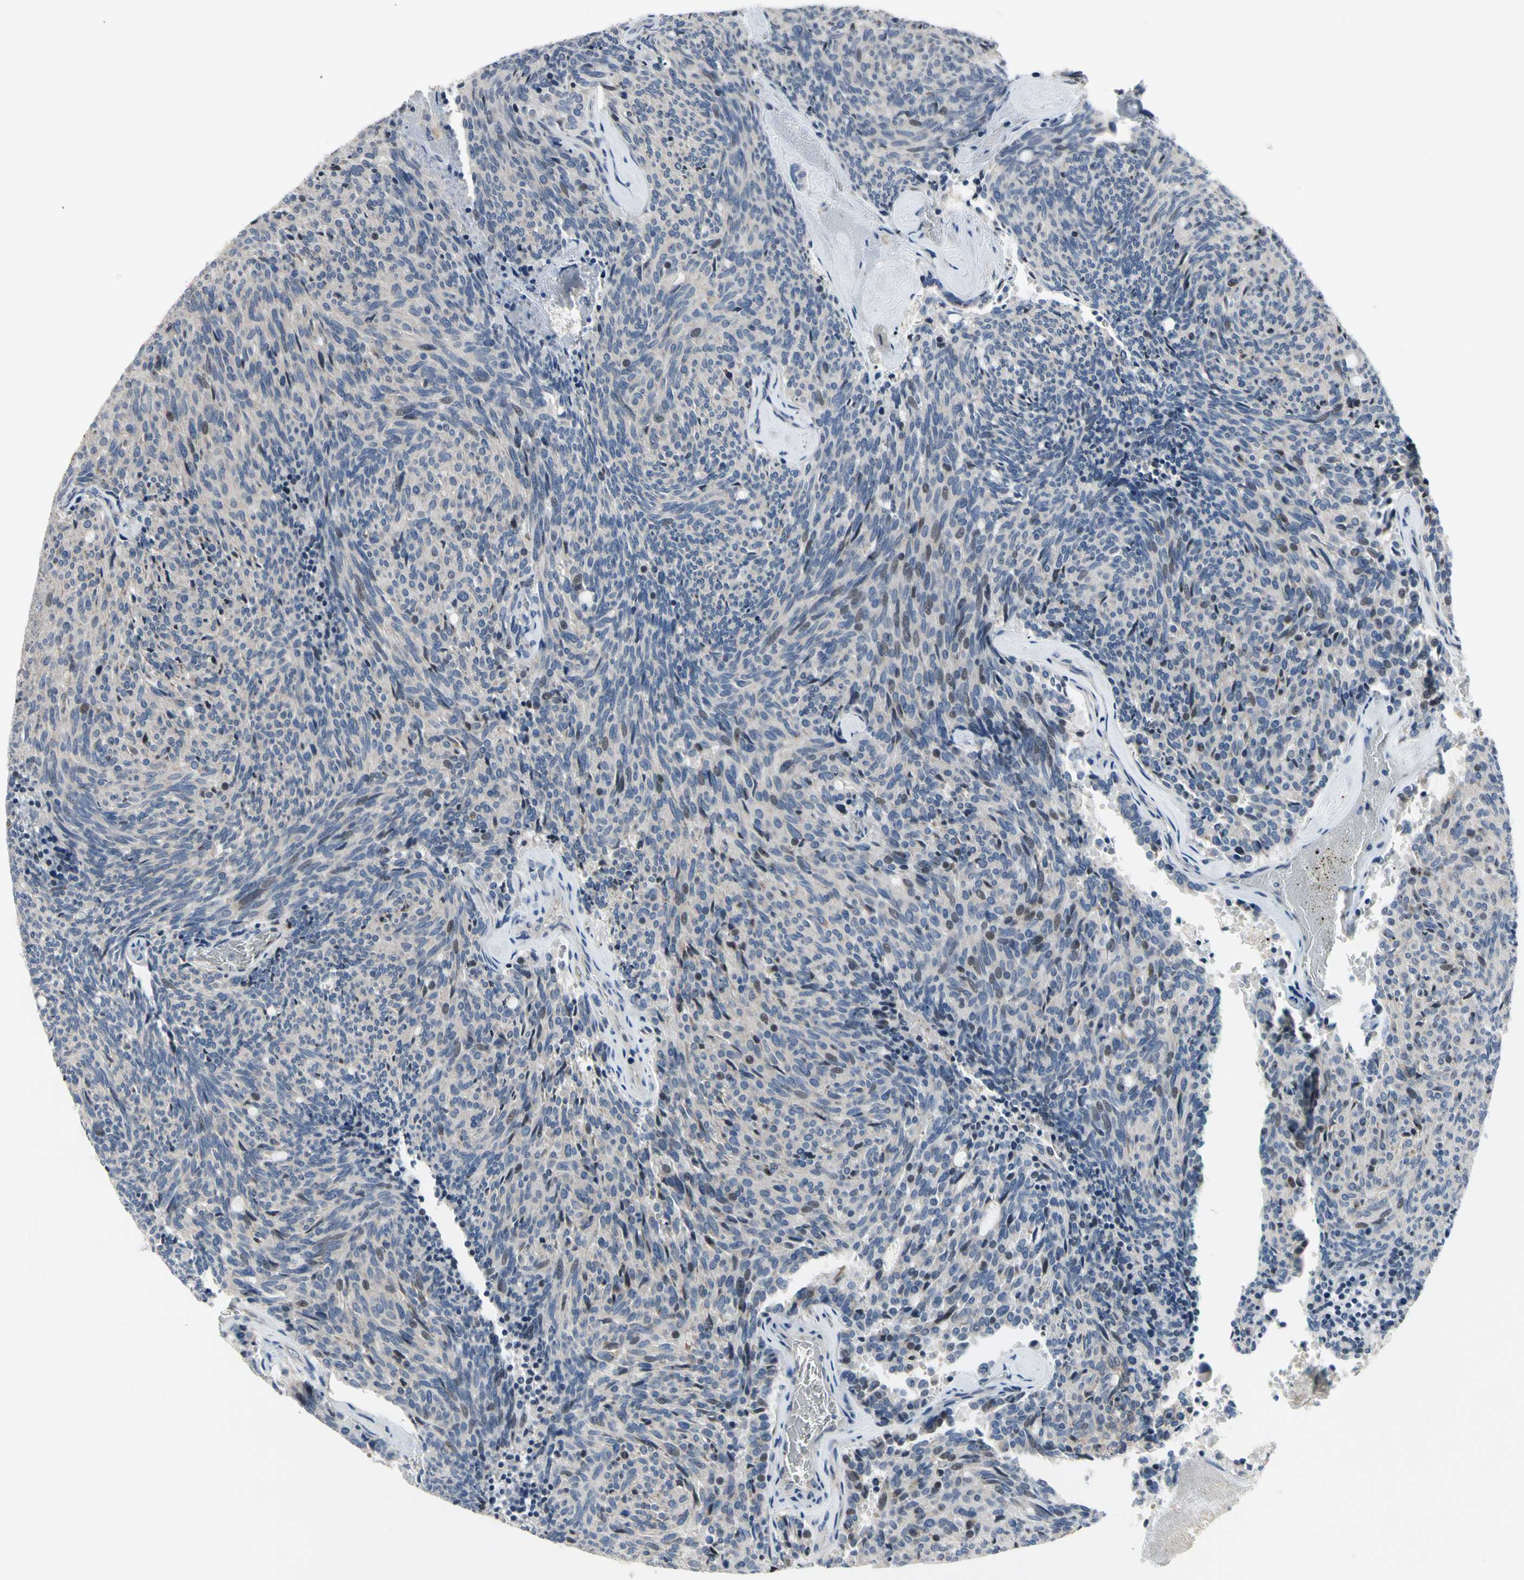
{"staining": {"intensity": "negative", "quantity": "none", "location": "none"}, "tissue": "carcinoid", "cell_type": "Tumor cells", "image_type": "cancer", "snomed": [{"axis": "morphology", "description": "Carcinoid, malignant, NOS"}, {"axis": "topography", "description": "Pancreas"}], "caption": "Immunohistochemistry histopathology image of carcinoid (malignant) stained for a protein (brown), which exhibits no expression in tumor cells.", "gene": "NFASC", "patient": {"sex": "female", "age": 54}}